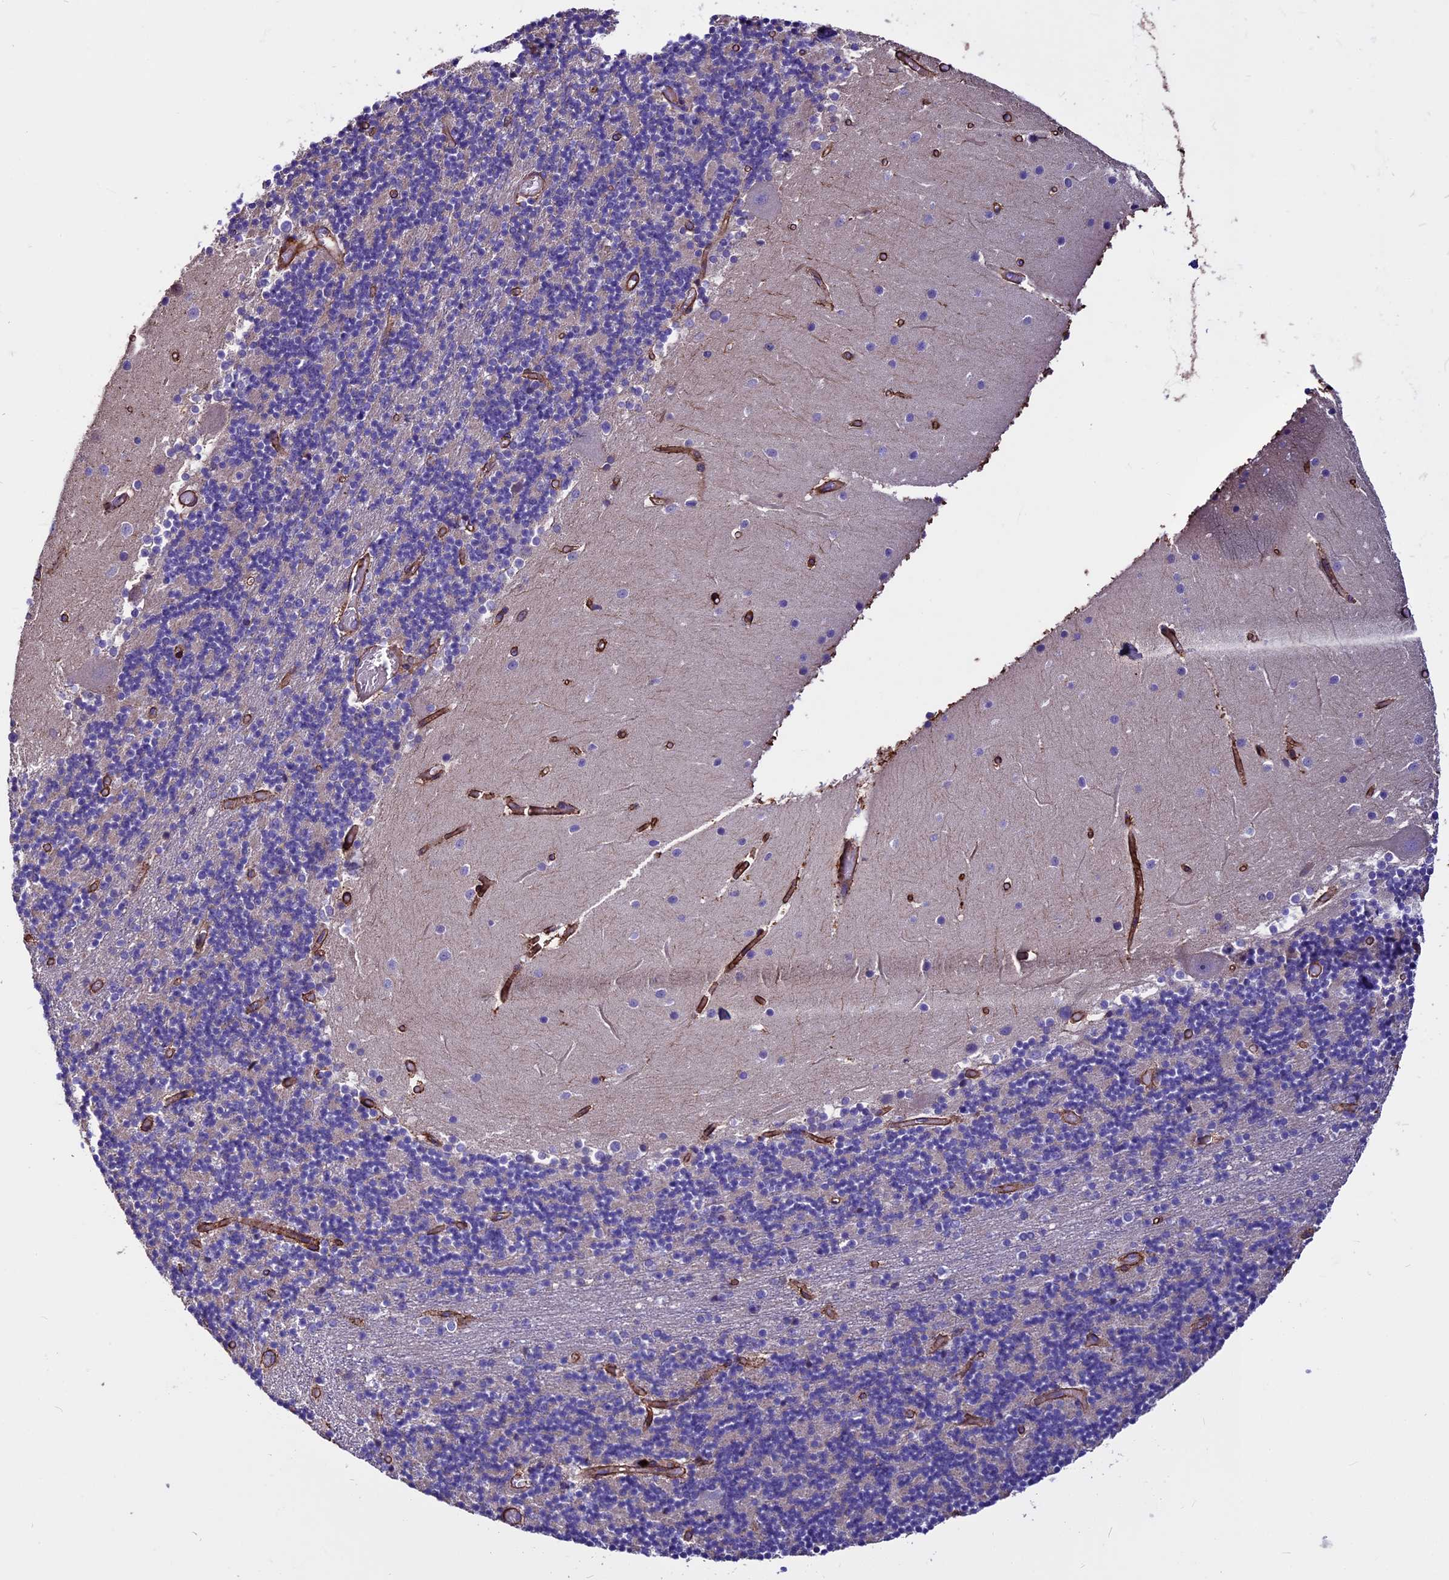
{"staining": {"intensity": "negative", "quantity": "none", "location": "none"}, "tissue": "cerebellum", "cell_type": "Cells in granular layer", "image_type": "normal", "snomed": [{"axis": "morphology", "description": "Normal tissue, NOS"}, {"axis": "topography", "description": "Cerebellum"}], "caption": "Immunohistochemistry (IHC) histopathology image of normal cerebellum stained for a protein (brown), which shows no expression in cells in granular layer.", "gene": "EVA1B", "patient": {"sex": "female", "age": 28}}